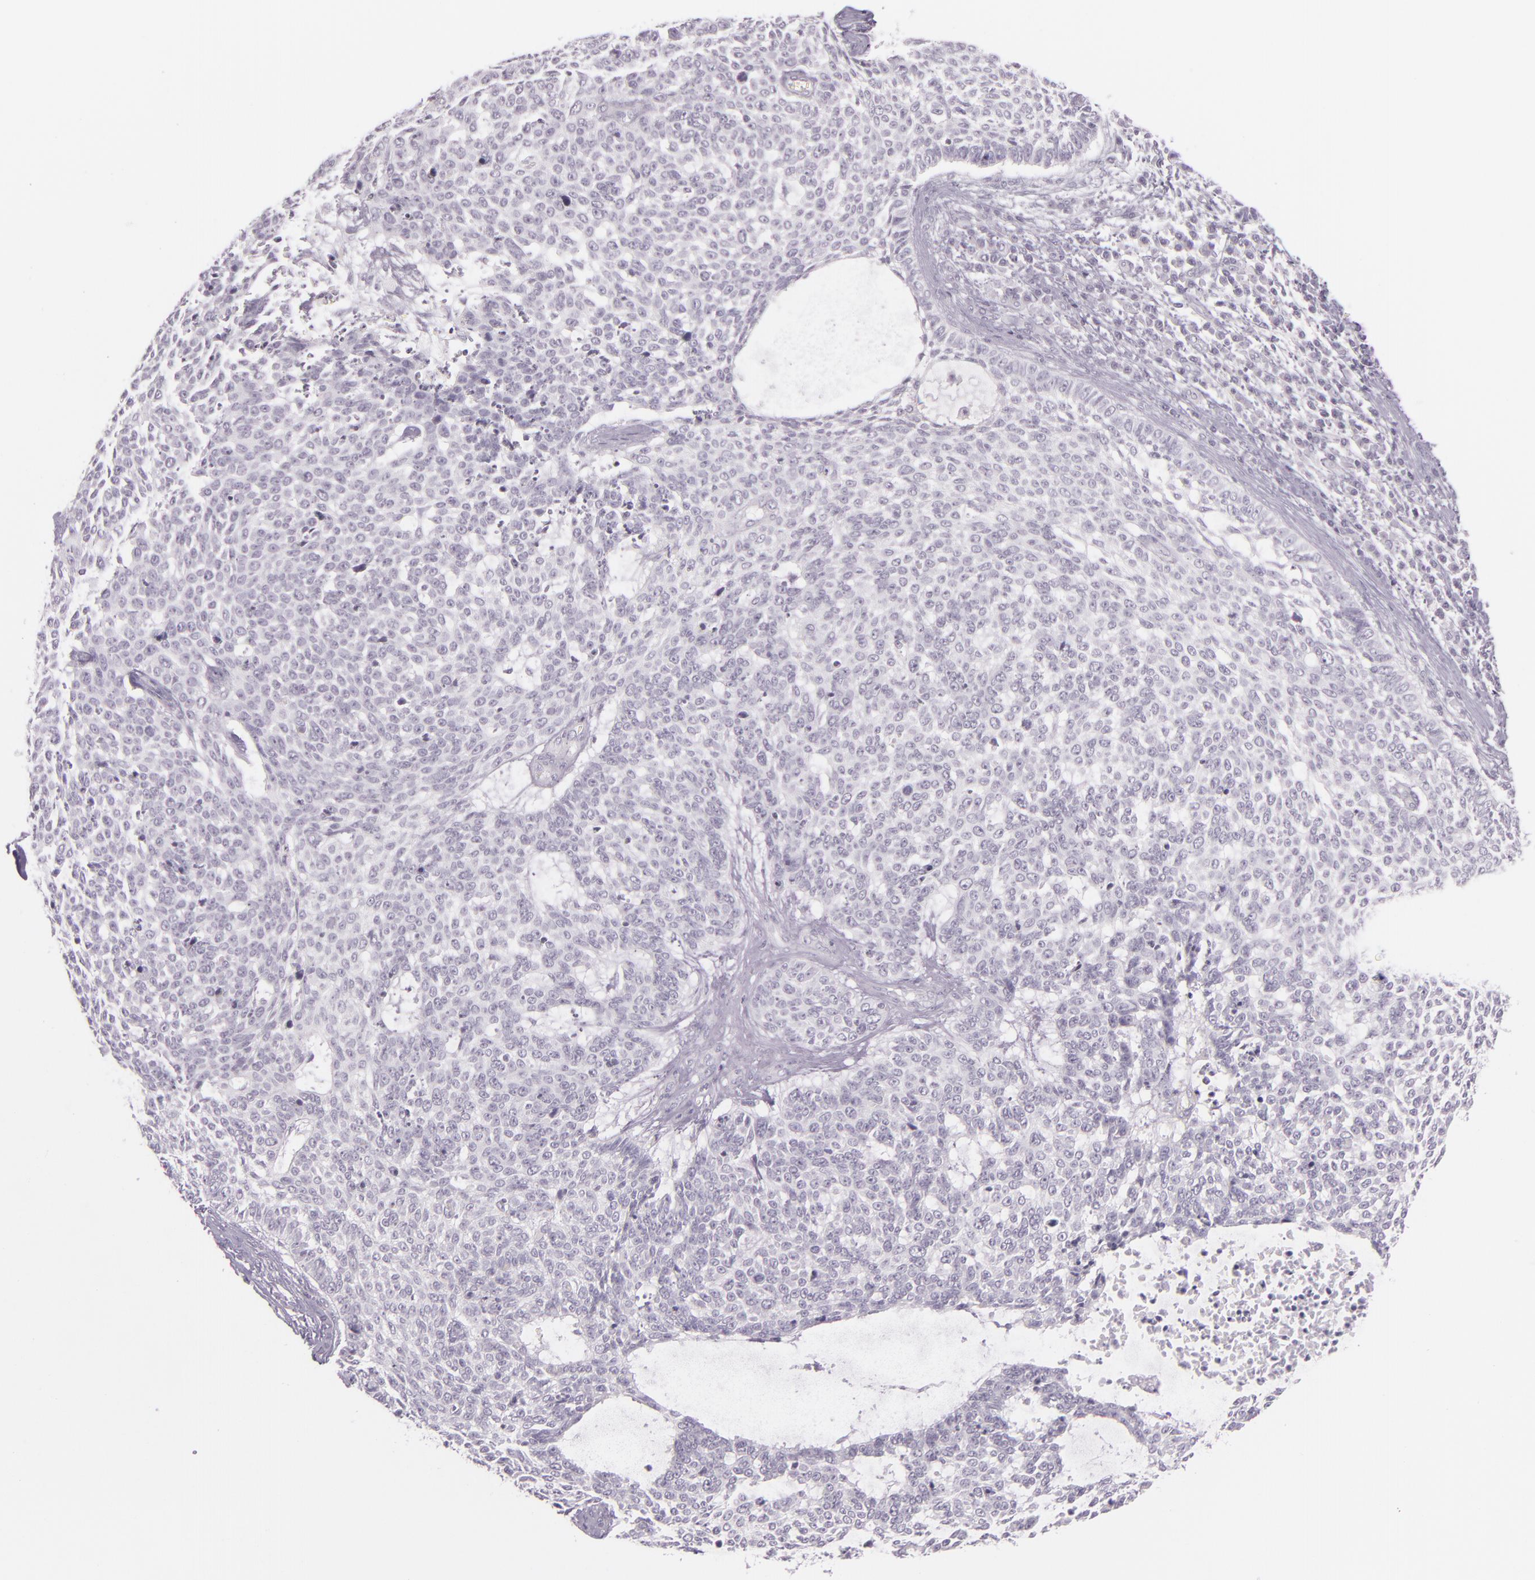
{"staining": {"intensity": "negative", "quantity": "none", "location": "none"}, "tissue": "skin cancer", "cell_type": "Tumor cells", "image_type": "cancer", "snomed": [{"axis": "morphology", "description": "Basal cell carcinoma"}, {"axis": "topography", "description": "Skin"}], "caption": "High power microscopy image of an immunohistochemistry histopathology image of skin cancer (basal cell carcinoma), revealing no significant staining in tumor cells.", "gene": "CBS", "patient": {"sex": "female", "age": 89}}